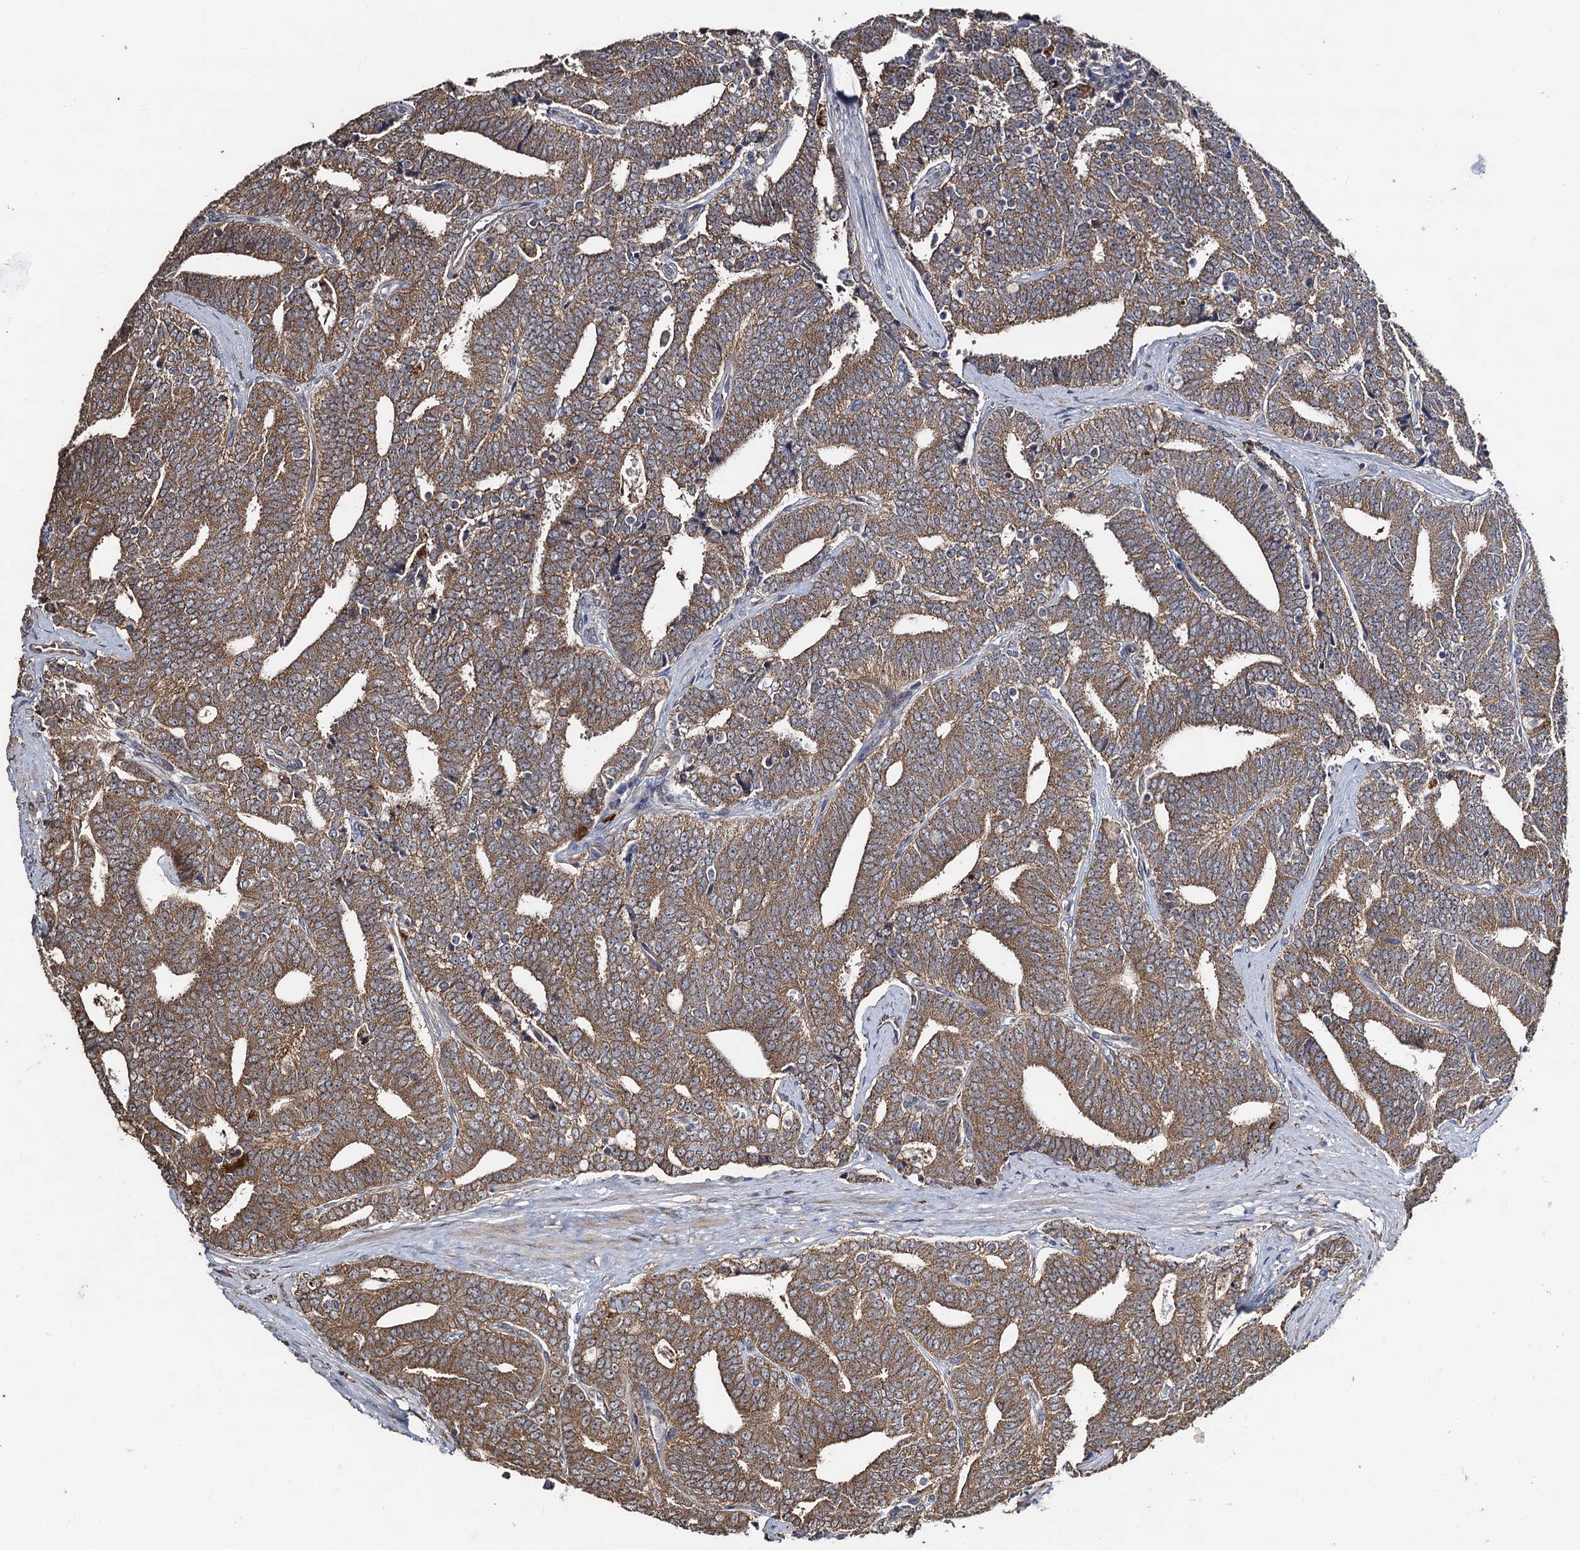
{"staining": {"intensity": "moderate", "quantity": ">75%", "location": "cytoplasmic/membranous"}, "tissue": "prostate cancer", "cell_type": "Tumor cells", "image_type": "cancer", "snomed": [{"axis": "morphology", "description": "Adenocarcinoma, High grade"}, {"axis": "topography", "description": "Prostate and seminal vesicle, NOS"}], "caption": "Prostate high-grade adenocarcinoma stained for a protein (brown) demonstrates moderate cytoplasmic/membranous positive staining in approximately >75% of tumor cells.", "gene": "PPTC7", "patient": {"sex": "male", "age": 67}}